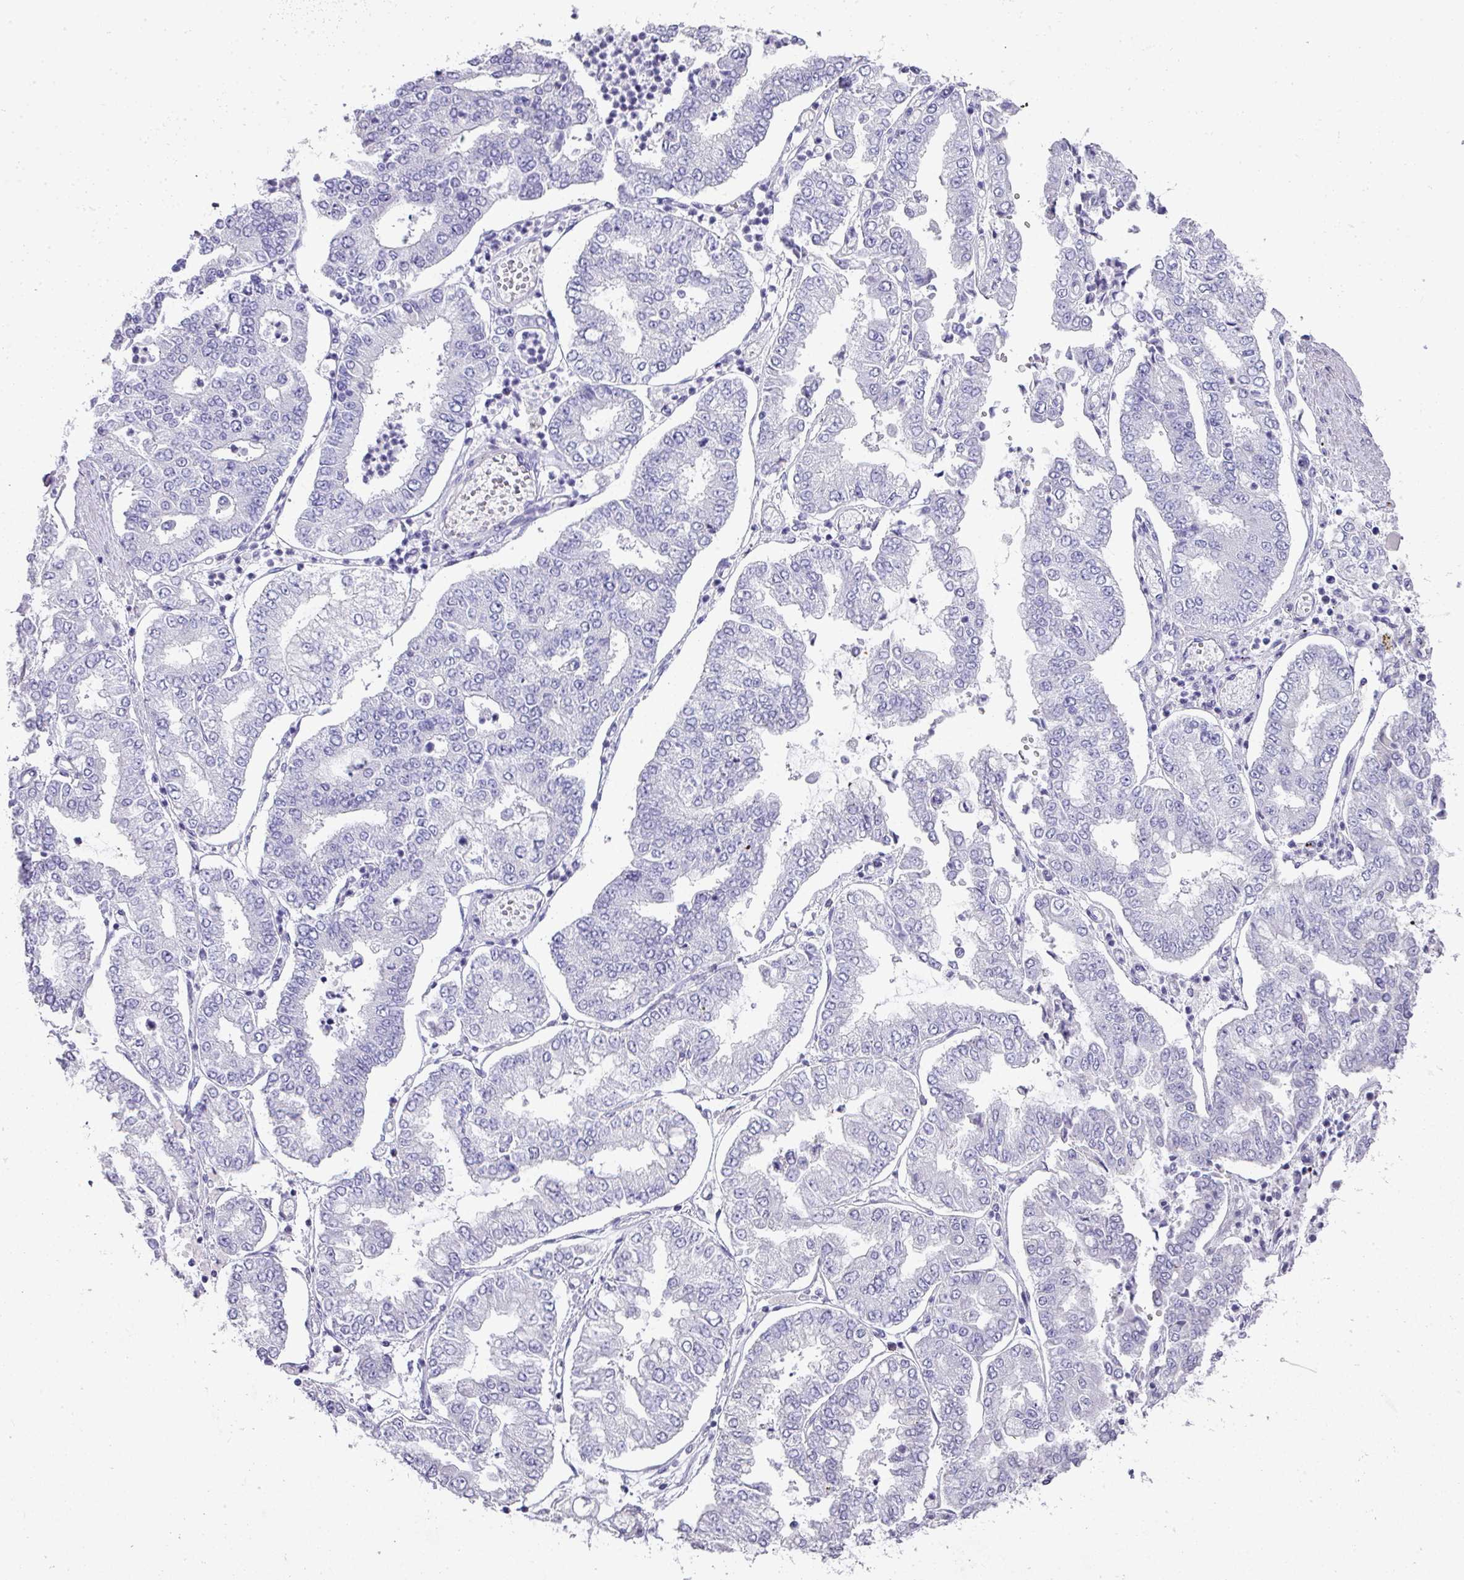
{"staining": {"intensity": "negative", "quantity": "none", "location": "none"}, "tissue": "stomach cancer", "cell_type": "Tumor cells", "image_type": "cancer", "snomed": [{"axis": "morphology", "description": "Adenocarcinoma, NOS"}, {"axis": "topography", "description": "Stomach"}], "caption": "This is an IHC photomicrograph of stomach adenocarcinoma. There is no expression in tumor cells.", "gene": "GLI4", "patient": {"sex": "male", "age": 76}}